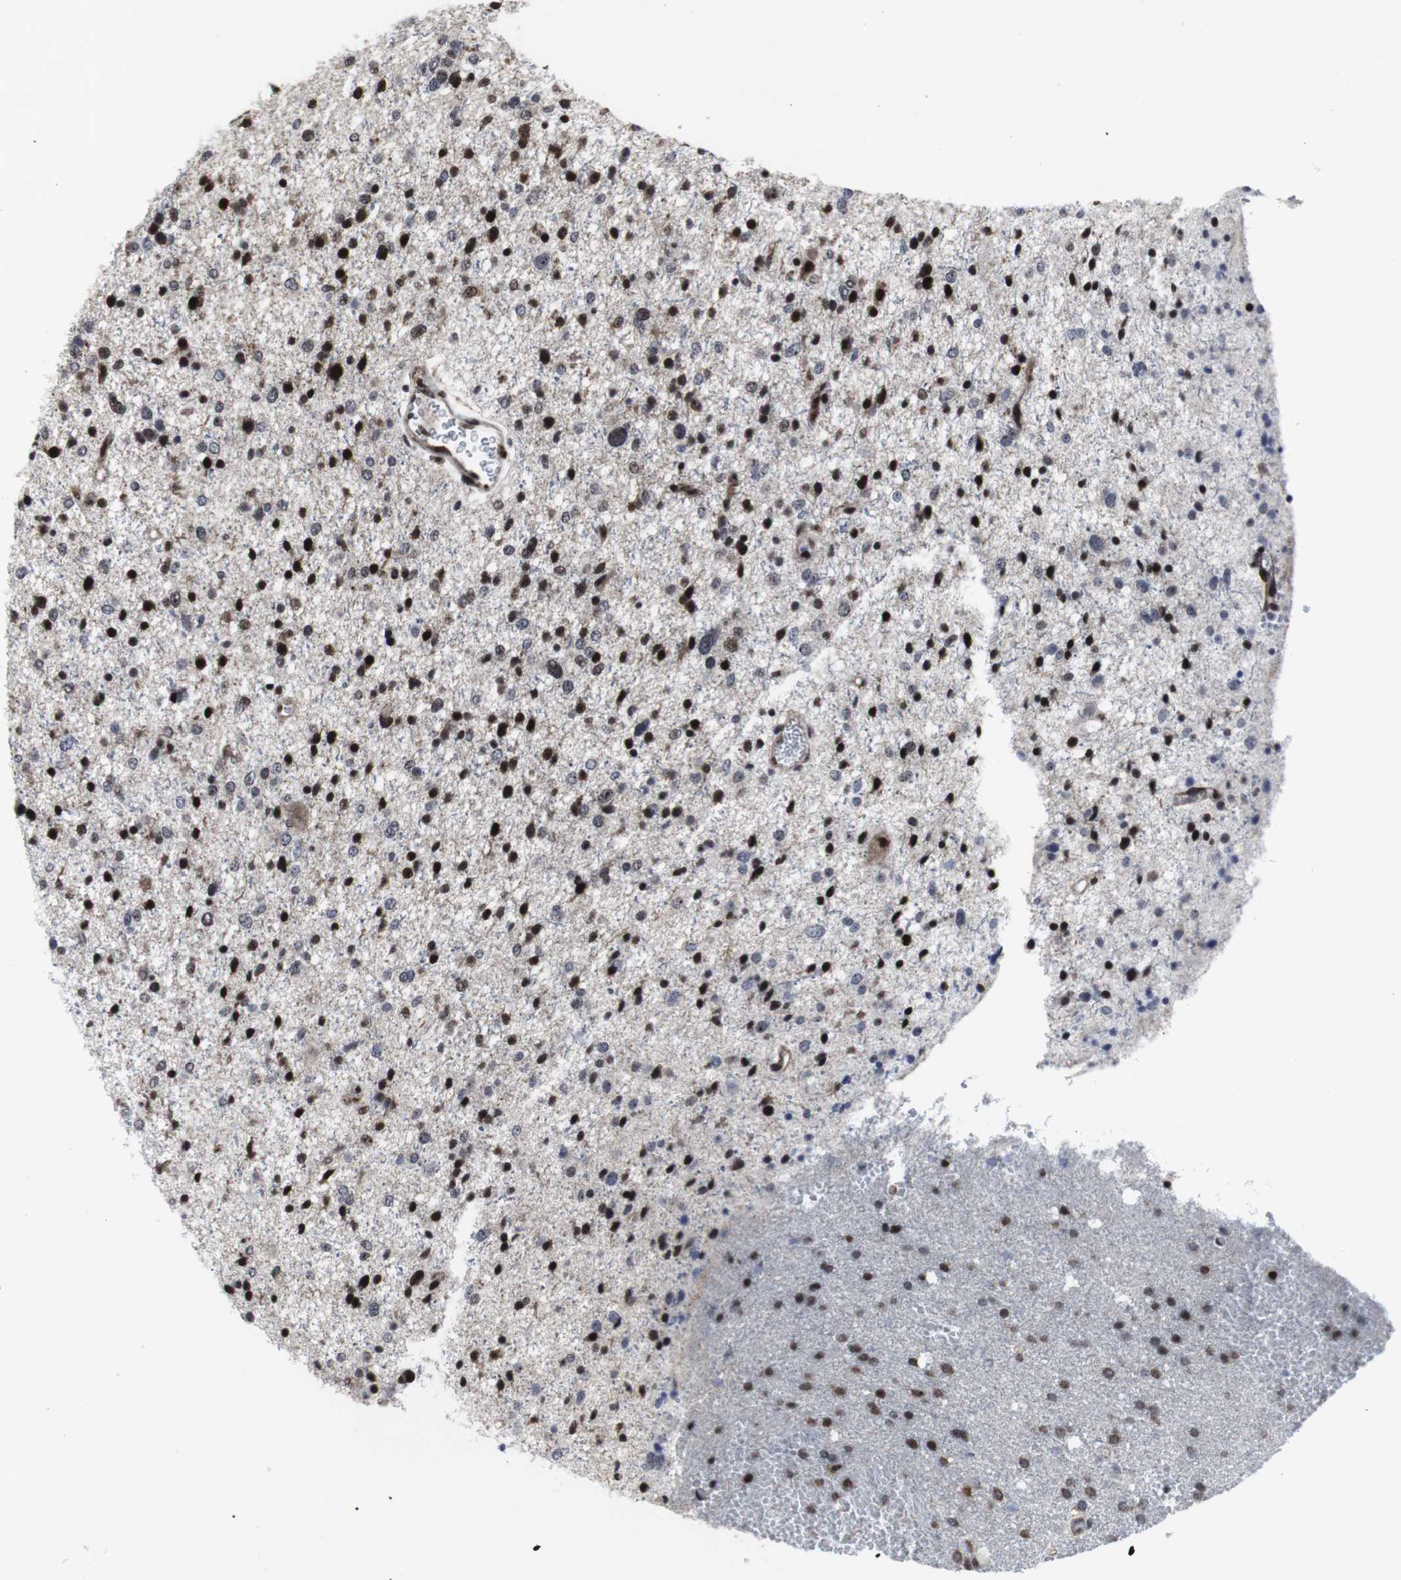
{"staining": {"intensity": "strong", "quantity": "25%-75%", "location": "nuclear"}, "tissue": "glioma", "cell_type": "Tumor cells", "image_type": "cancer", "snomed": [{"axis": "morphology", "description": "Glioma, malignant, Low grade"}, {"axis": "topography", "description": "Brain"}], "caption": "A high-resolution histopathology image shows immunohistochemistry staining of low-grade glioma (malignant), which reveals strong nuclear expression in about 25%-75% of tumor cells. Nuclei are stained in blue.", "gene": "MLH1", "patient": {"sex": "female", "age": 37}}